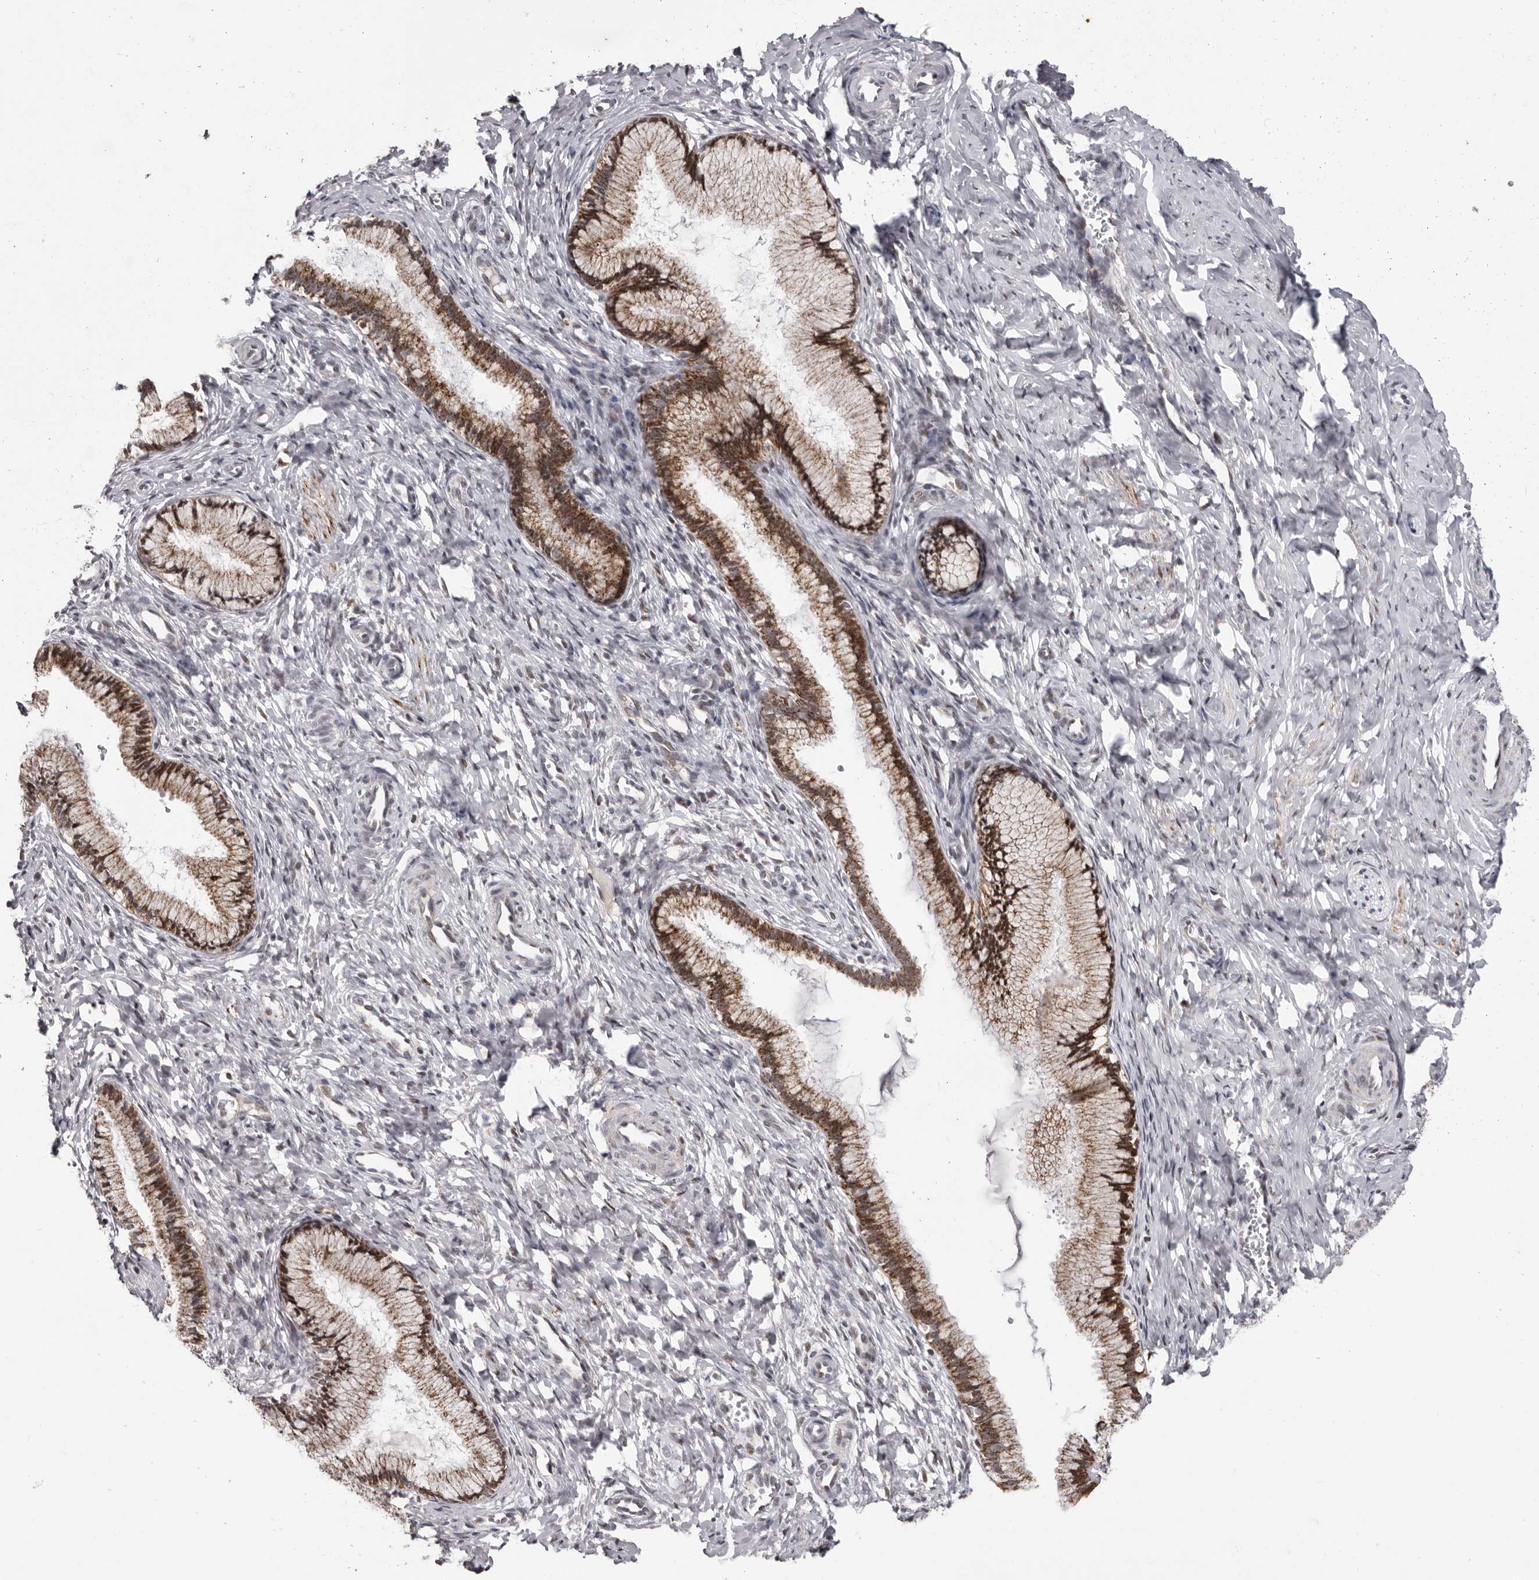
{"staining": {"intensity": "moderate", "quantity": ">75%", "location": "cytoplasmic/membranous"}, "tissue": "cervix", "cell_type": "Glandular cells", "image_type": "normal", "snomed": [{"axis": "morphology", "description": "Normal tissue, NOS"}, {"axis": "topography", "description": "Cervix"}], "caption": "An immunohistochemistry (IHC) photomicrograph of normal tissue is shown. Protein staining in brown shows moderate cytoplasmic/membranous positivity in cervix within glandular cells.", "gene": "C17orf99", "patient": {"sex": "female", "age": 27}}